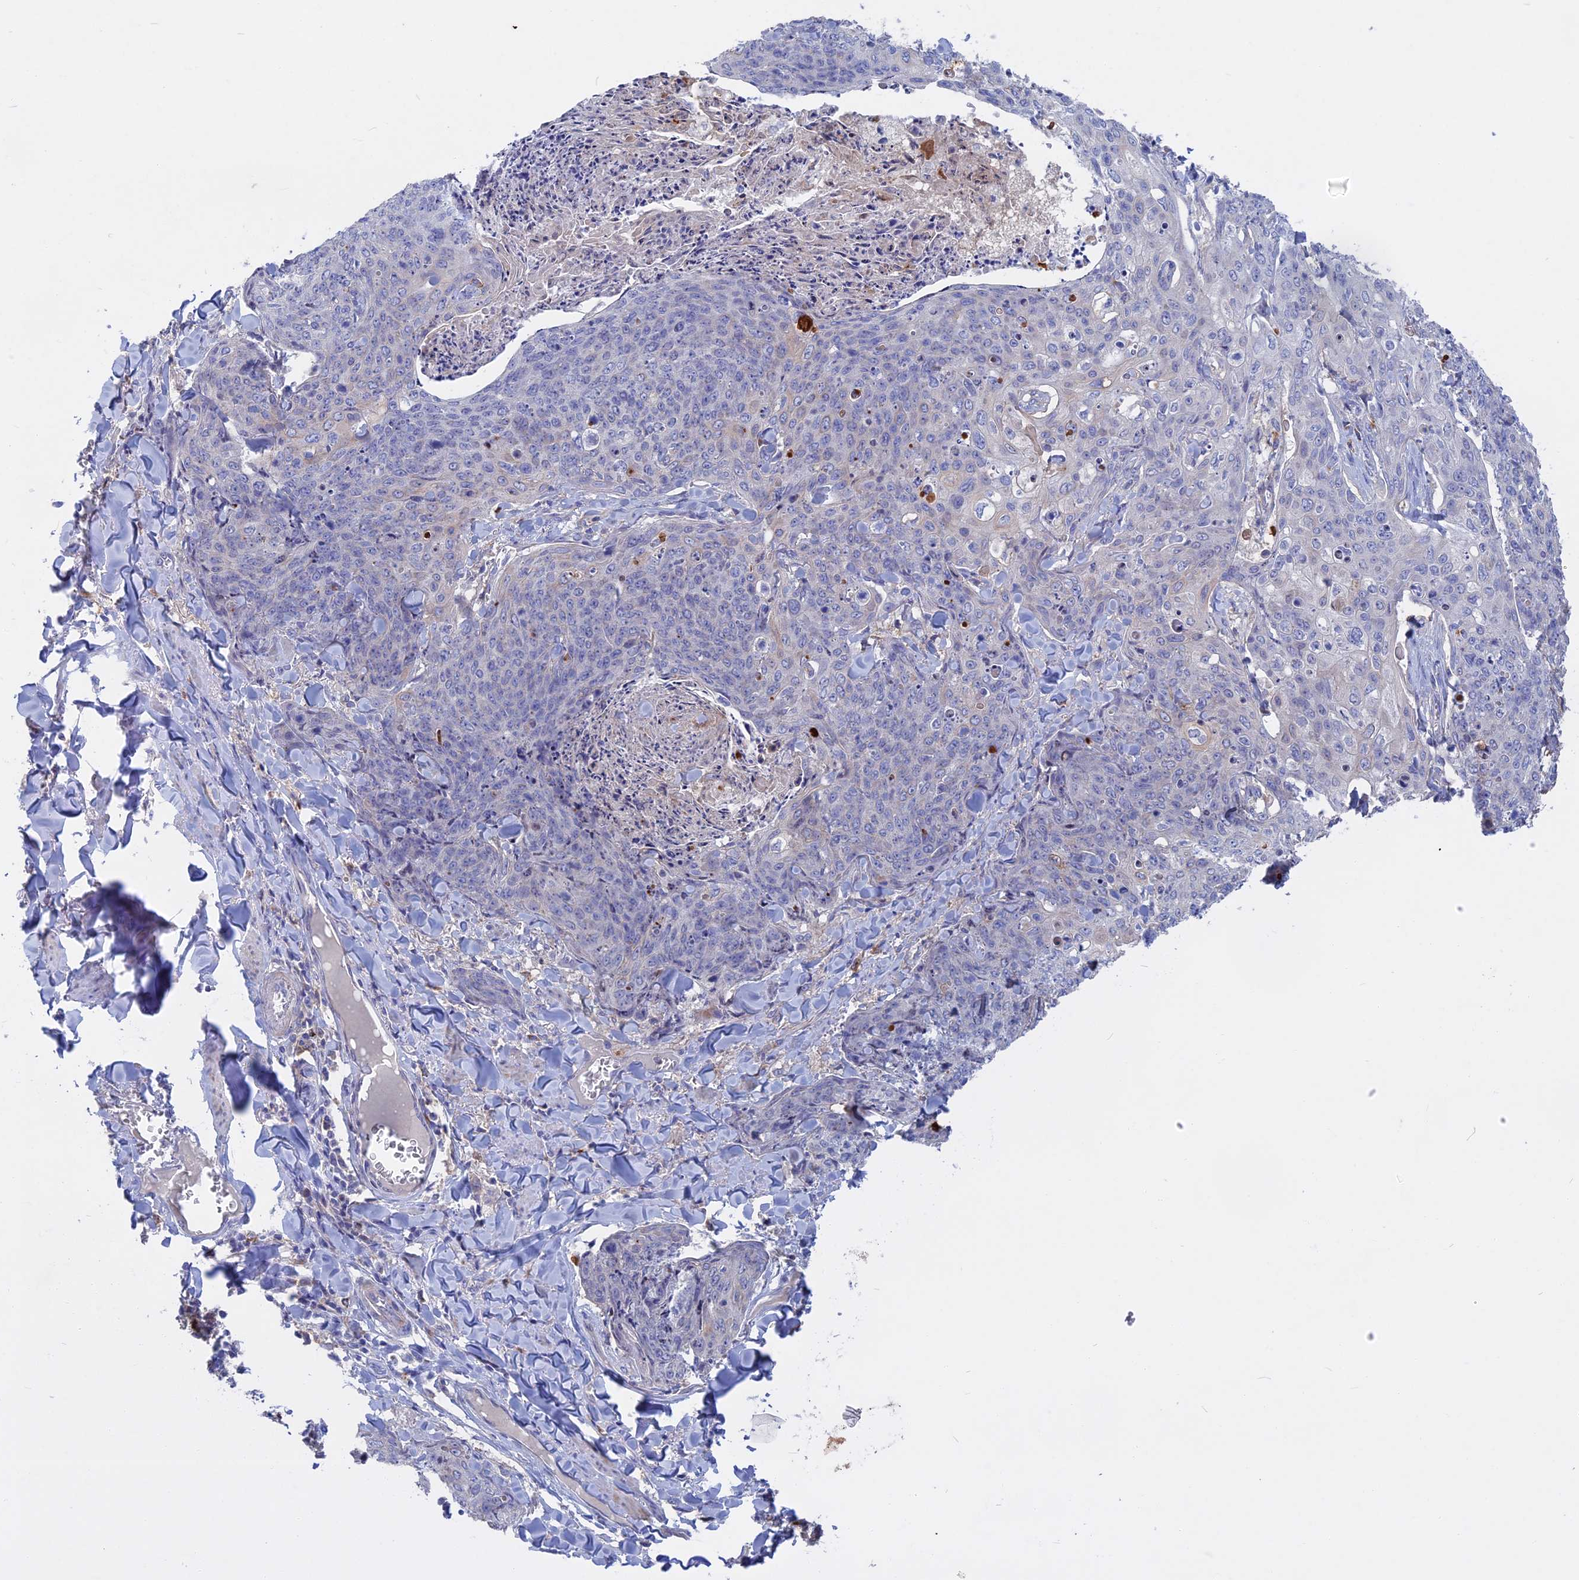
{"staining": {"intensity": "negative", "quantity": "none", "location": "none"}, "tissue": "skin cancer", "cell_type": "Tumor cells", "image_type": "cancer", "snomed": [{"axis": "morphology", "description": "Squamous cell carcinoma, NOS"}, {"axis": "topography", "description": "Skin"}, {"axis": "topography", "description": "Vulva"}], "caption": "Immunohistochemistry of skin squamous cell carcinoma demonstrates no positivity in tumor cells.", "gene": "SLC2A6", "patient": {"sex": "female", "age": 85}}